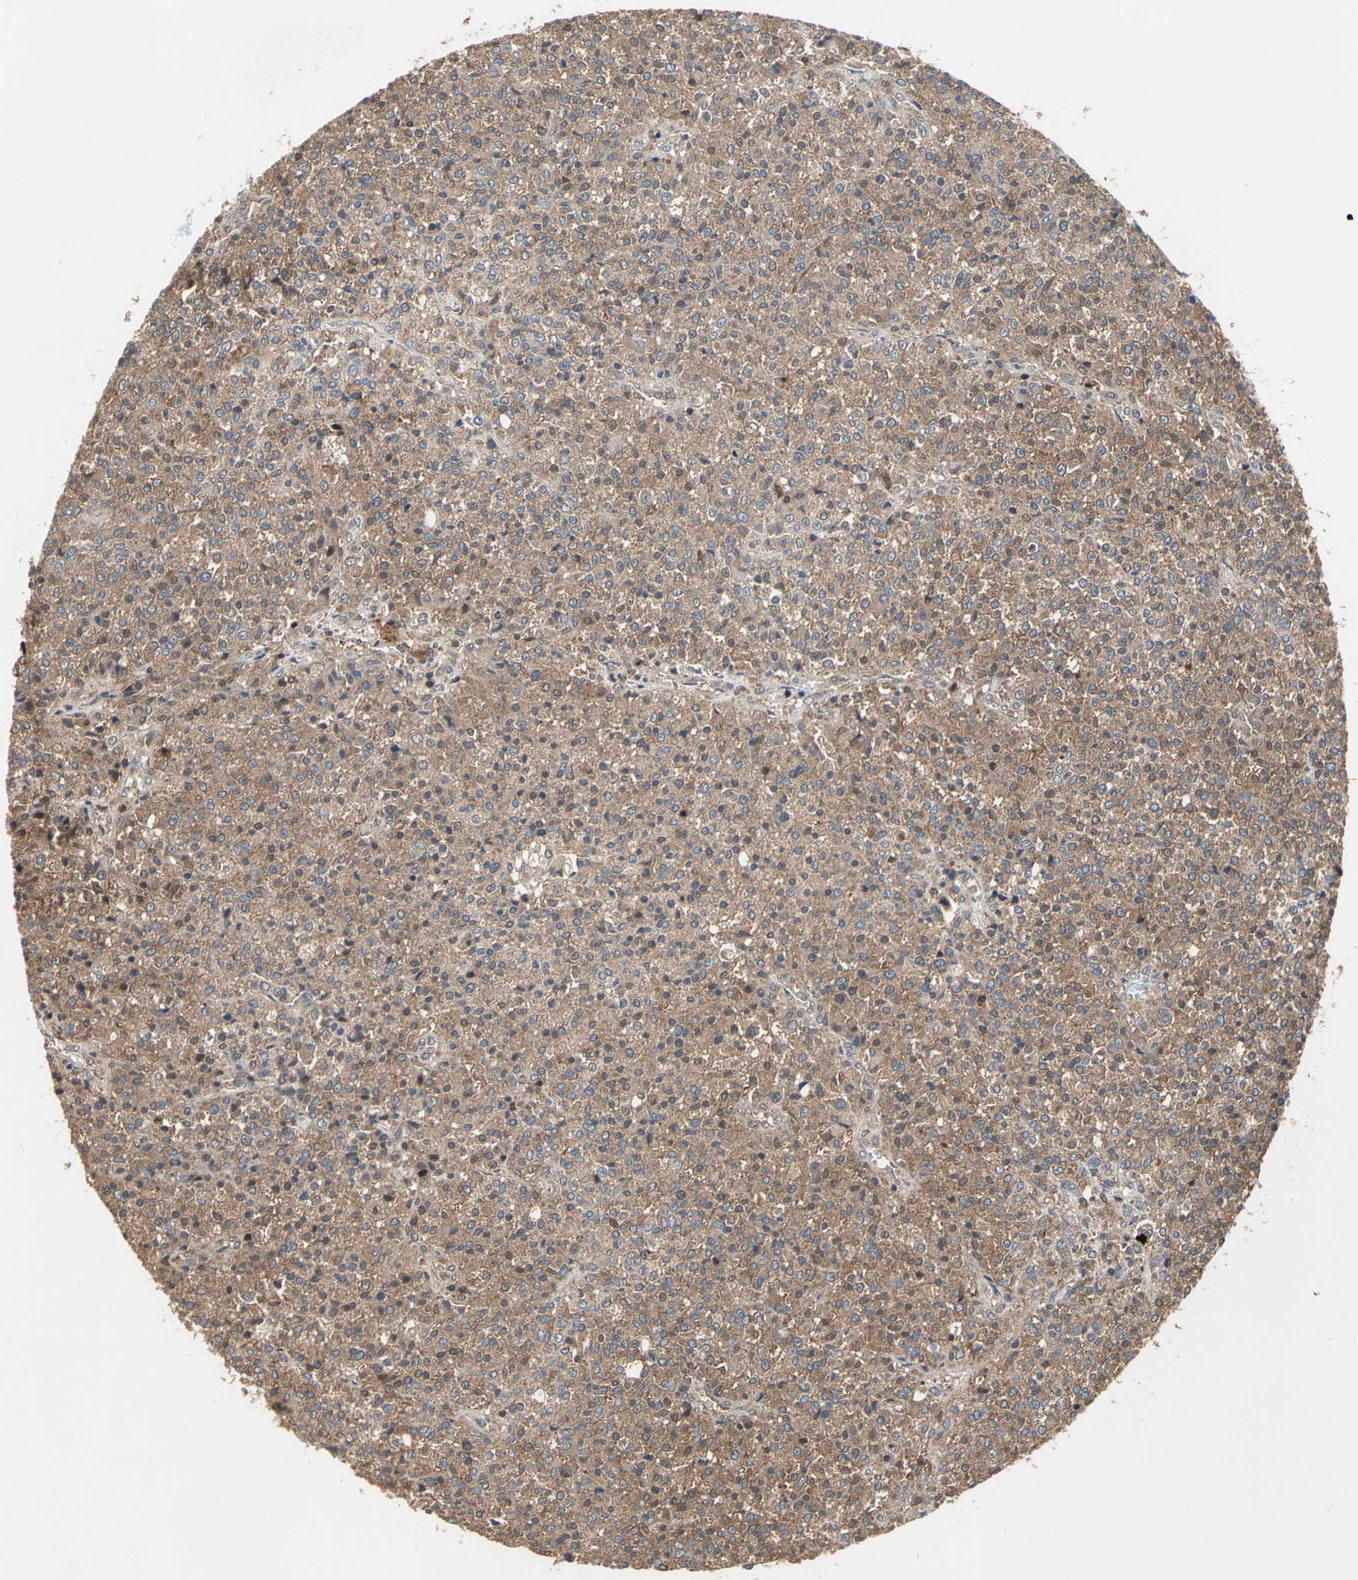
{"staining": {"intensity": "moderate", "quantity": ">75%", "location": "cytoplasmic/membranous"}, "tissue": "testis cancer", "cell_type": "Tumor cells", "image_type": "cancer", "snomed": [{"axis": "morphology", "description": "Seminoma, NOS"}, {"axis": "topography", "description": "Testis"}], "caption": "Protein analysis of testis seminoma tissue displays moderate cytoplasmic/membranous expression in approximately >75% of tumor cells.", "gene": "CAPN1", "patient": {"sex": "male", "age": 59}}